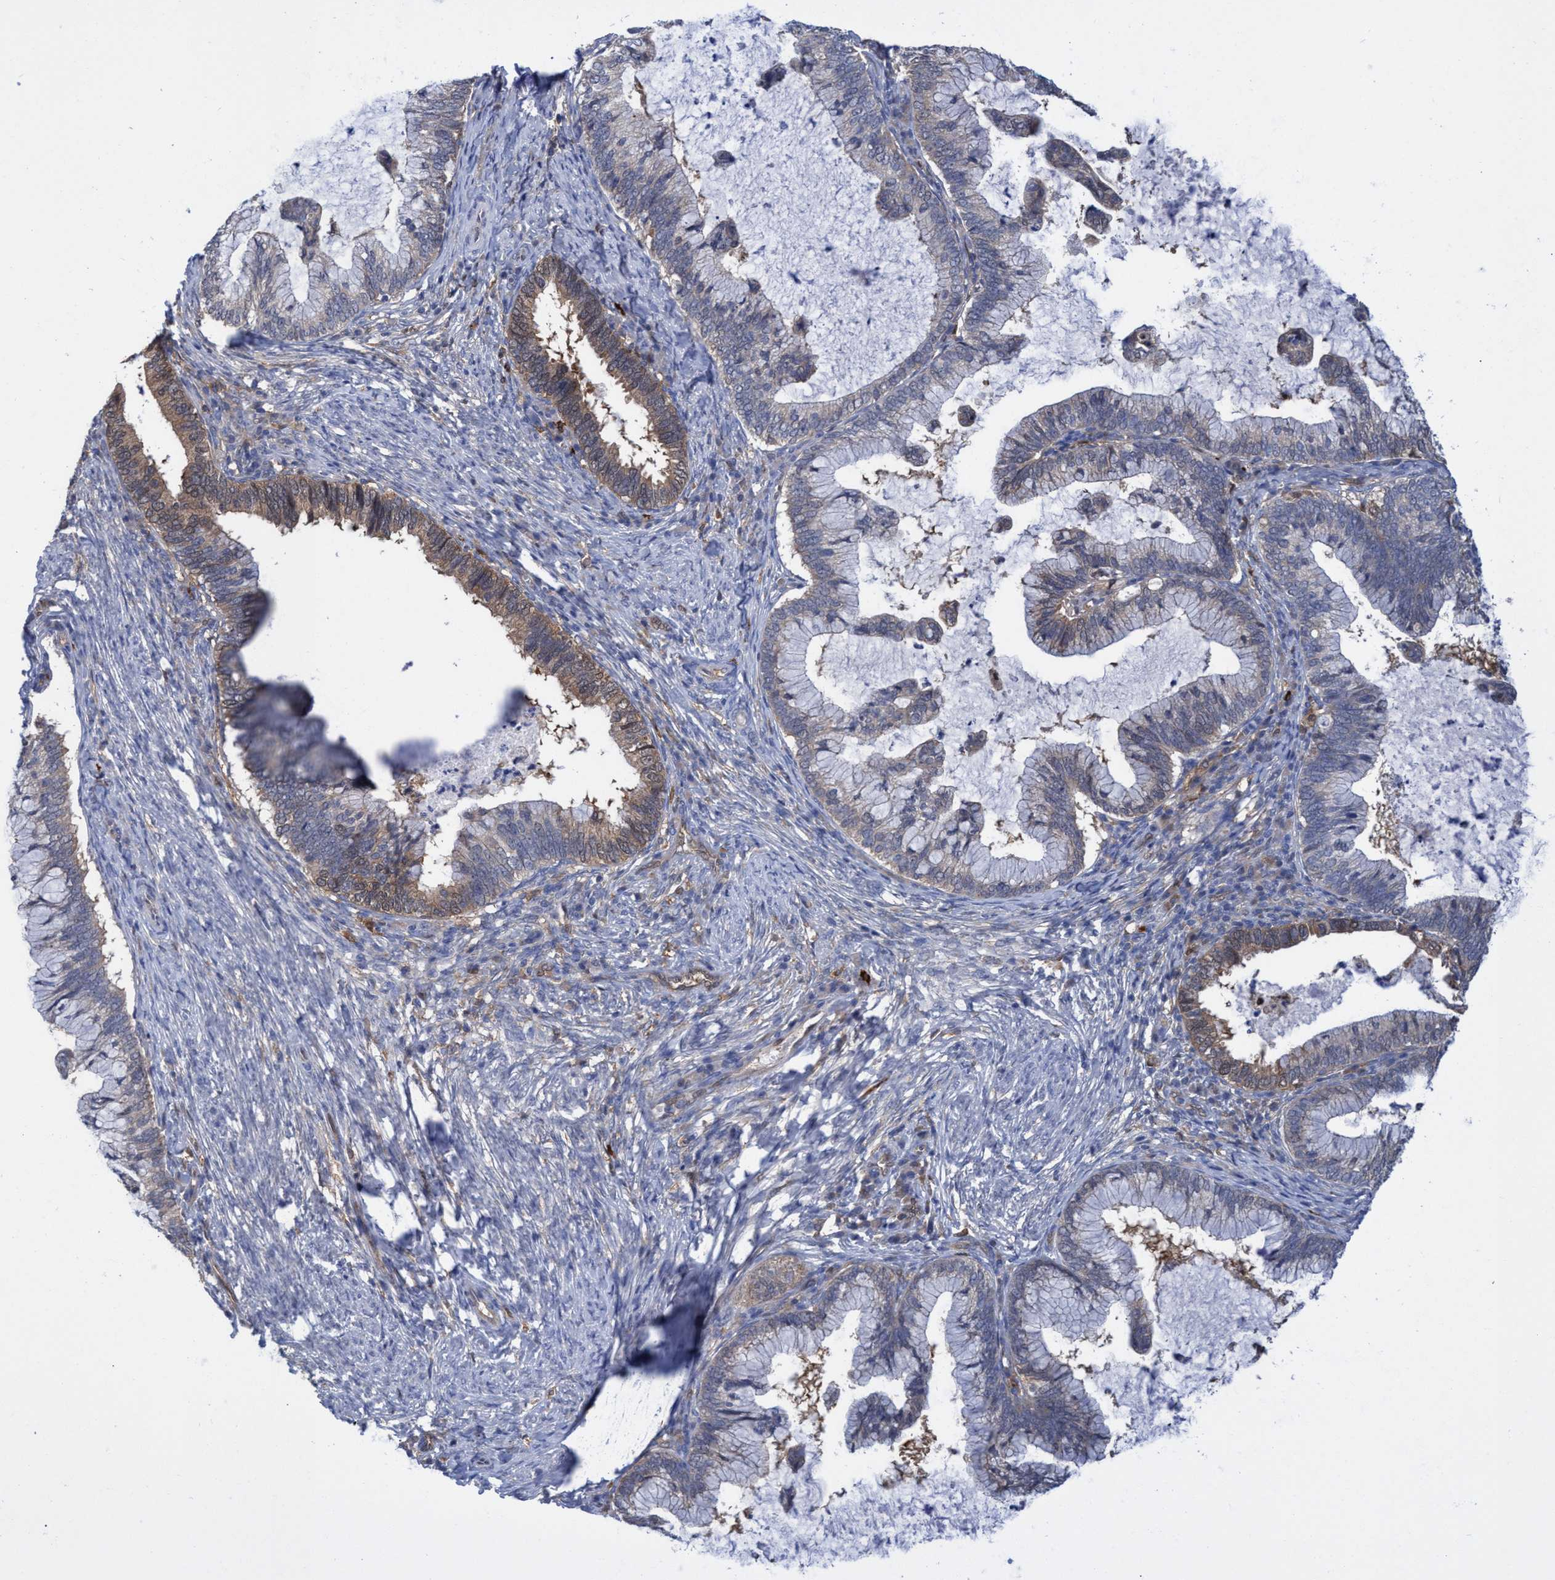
{"staining": {"intensity": "weak", "quantity": "25%-75%", "location": "cytoplasmic/membranous"}, "tissue": "cervical cancer", "cell_type": "Tumor cells", "image_type": "cancer", "snomed": [{"axis": "morphology", "description": "Adenocarcinoma, NOS"}, {"axis": "topography", "description": "Cervix"}], "caption": "Immunohistochemistry staining of cervical cancer, which displays low levels of weak cytoplasmic/membranous positivity in about 25%-75% of tumor cells indicating weak cytoplasmic/membranous protein staining. The staining was performed using DAB (3,3'-diaminobenzidine) (brown) for protein detection and nuclei were counterstained in hematoxylin (blue).", "gene": "PNPO", "patient": {"sex": "female", "age": 36}}